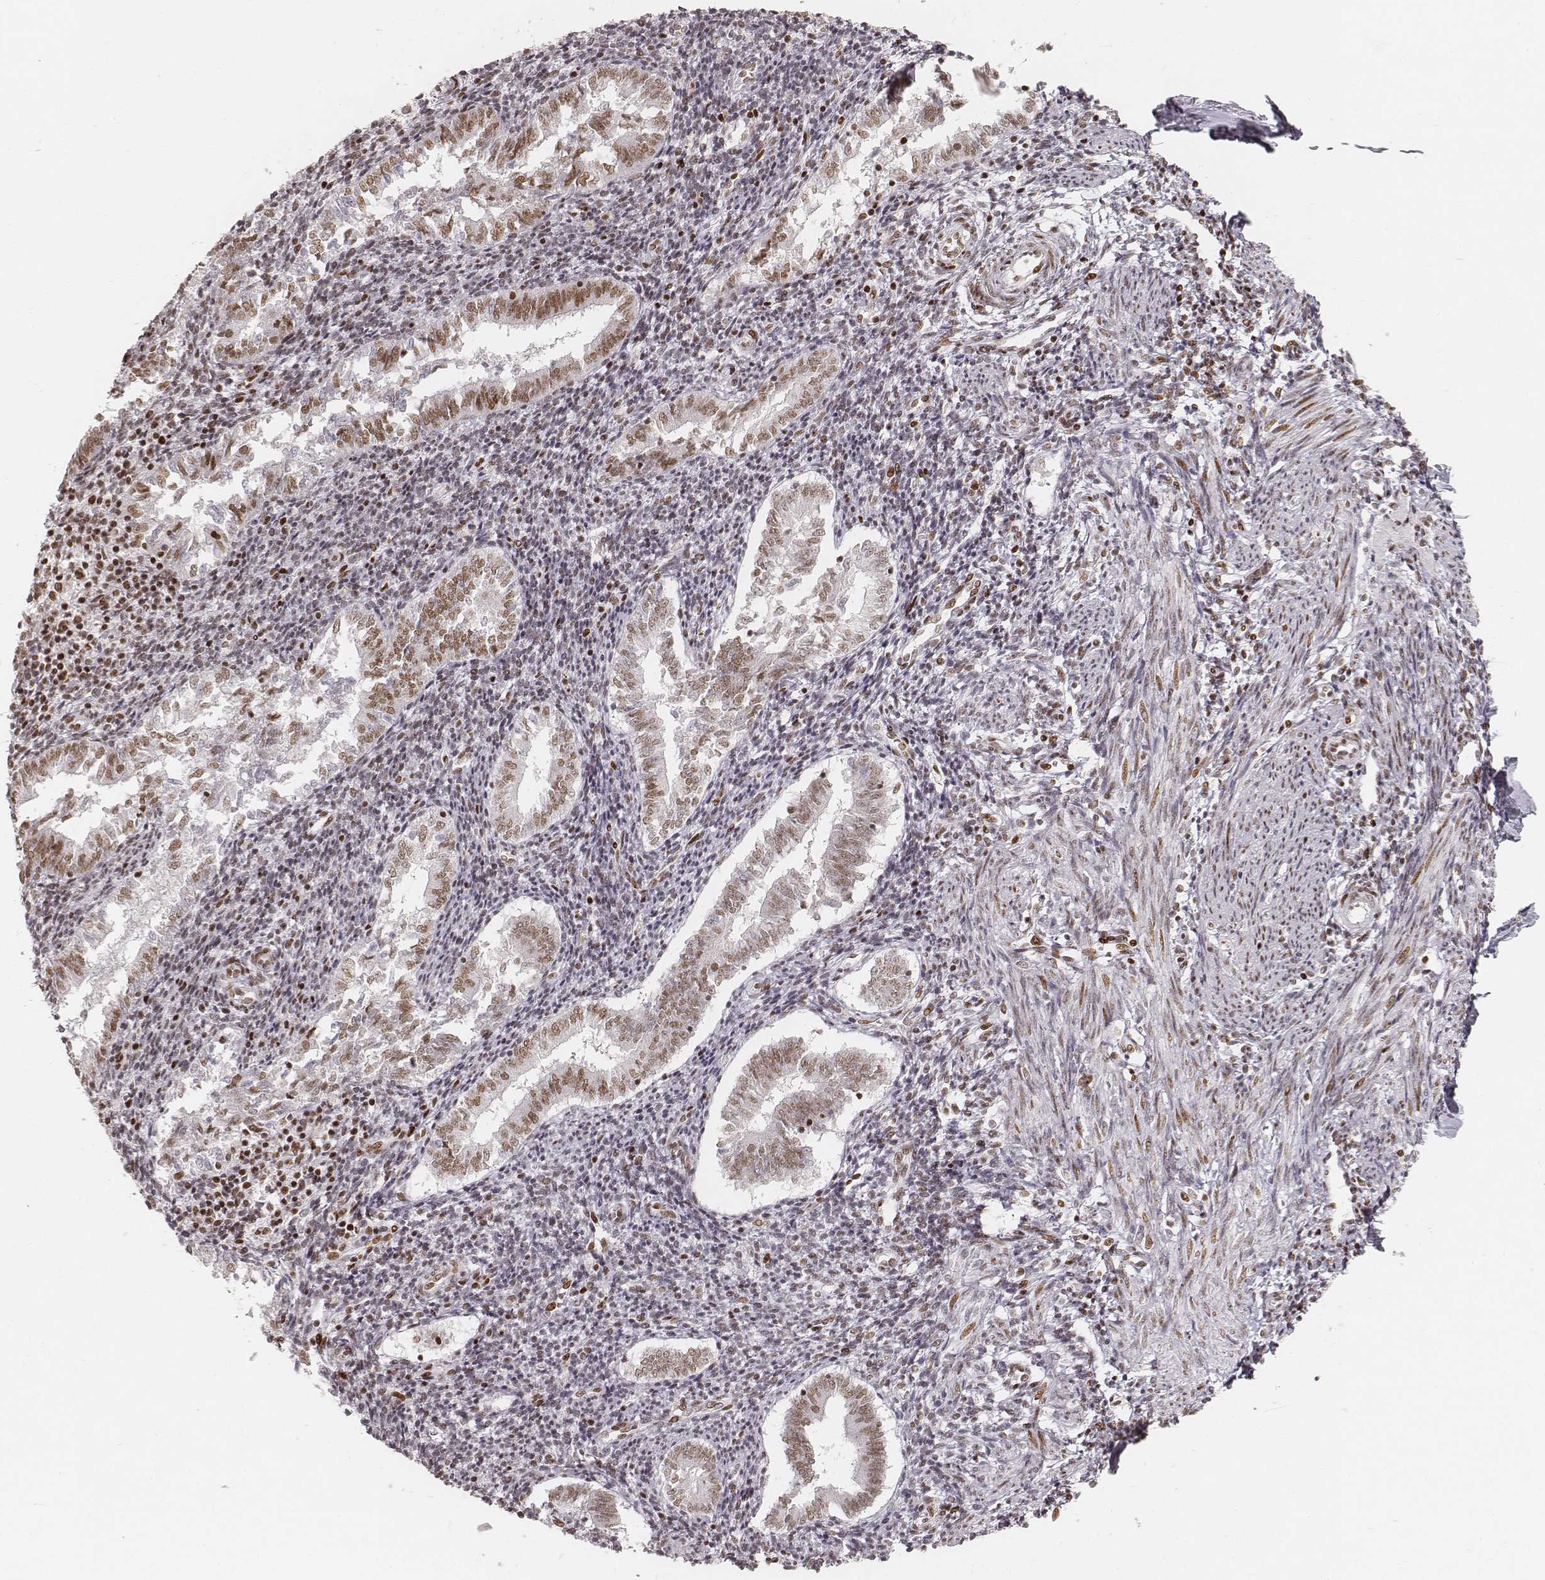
{"staining": {"intensity": "moderate", "quantity": ">75%", "location": "nuclear"}, "tissue": "endometrium", "cell_type": "Cells in endometrial stroma", "image_type": "normal", "snomed": [{"axis": "morphology", "description": "Normal tissue, NOS"}, {"axis": "topography", "description": "Endometrium"}], "caption": "Cells in endometrial stroma reveal medium levels of moderate nuclear staining in approximately >75% of cells in normal endometrium.", "gene": "HNRNPC", "patient": {"sex": "female", "age": 25}}